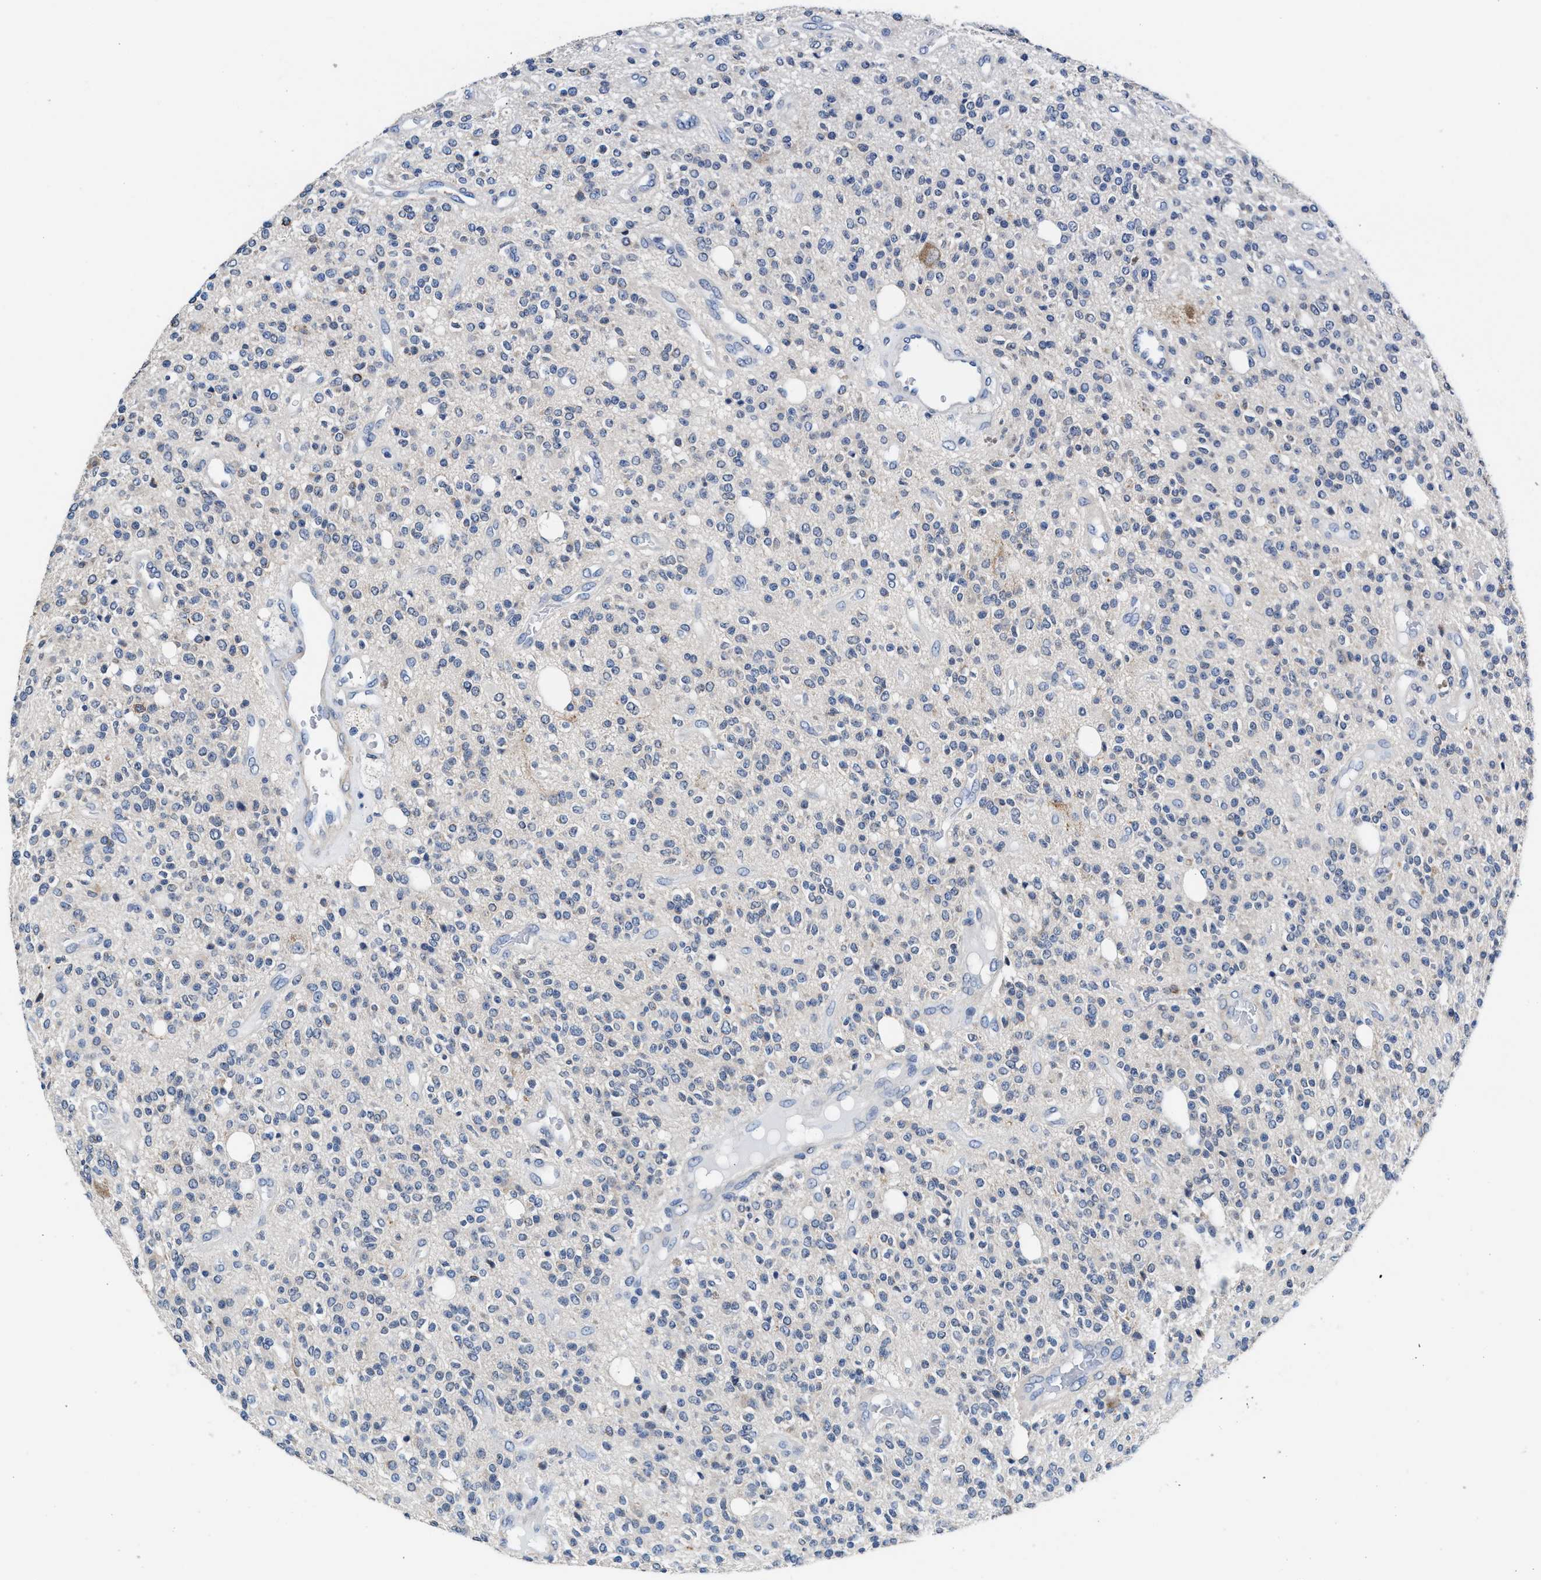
{"staining": {"intensity": "weak", "quantity": "<25%", "location": "cytoplasmic/membranous"}, "tissue": "glioma", "cell_type": "Tumor cells", "image_type": "cancer", "snomed": [{"axis": "morphology", "description": "Glioma, malignant, High grade"}, {"axis": "topography", "description": "Brain"}], "caption": "An immunohistochemistry image of malignant glioma (high-grade) is shown. There is no staining in tumor cells of malignant glioma (high-grade).", "gene": "MYH3", "patient": {"sex": "male", "age": 34}}